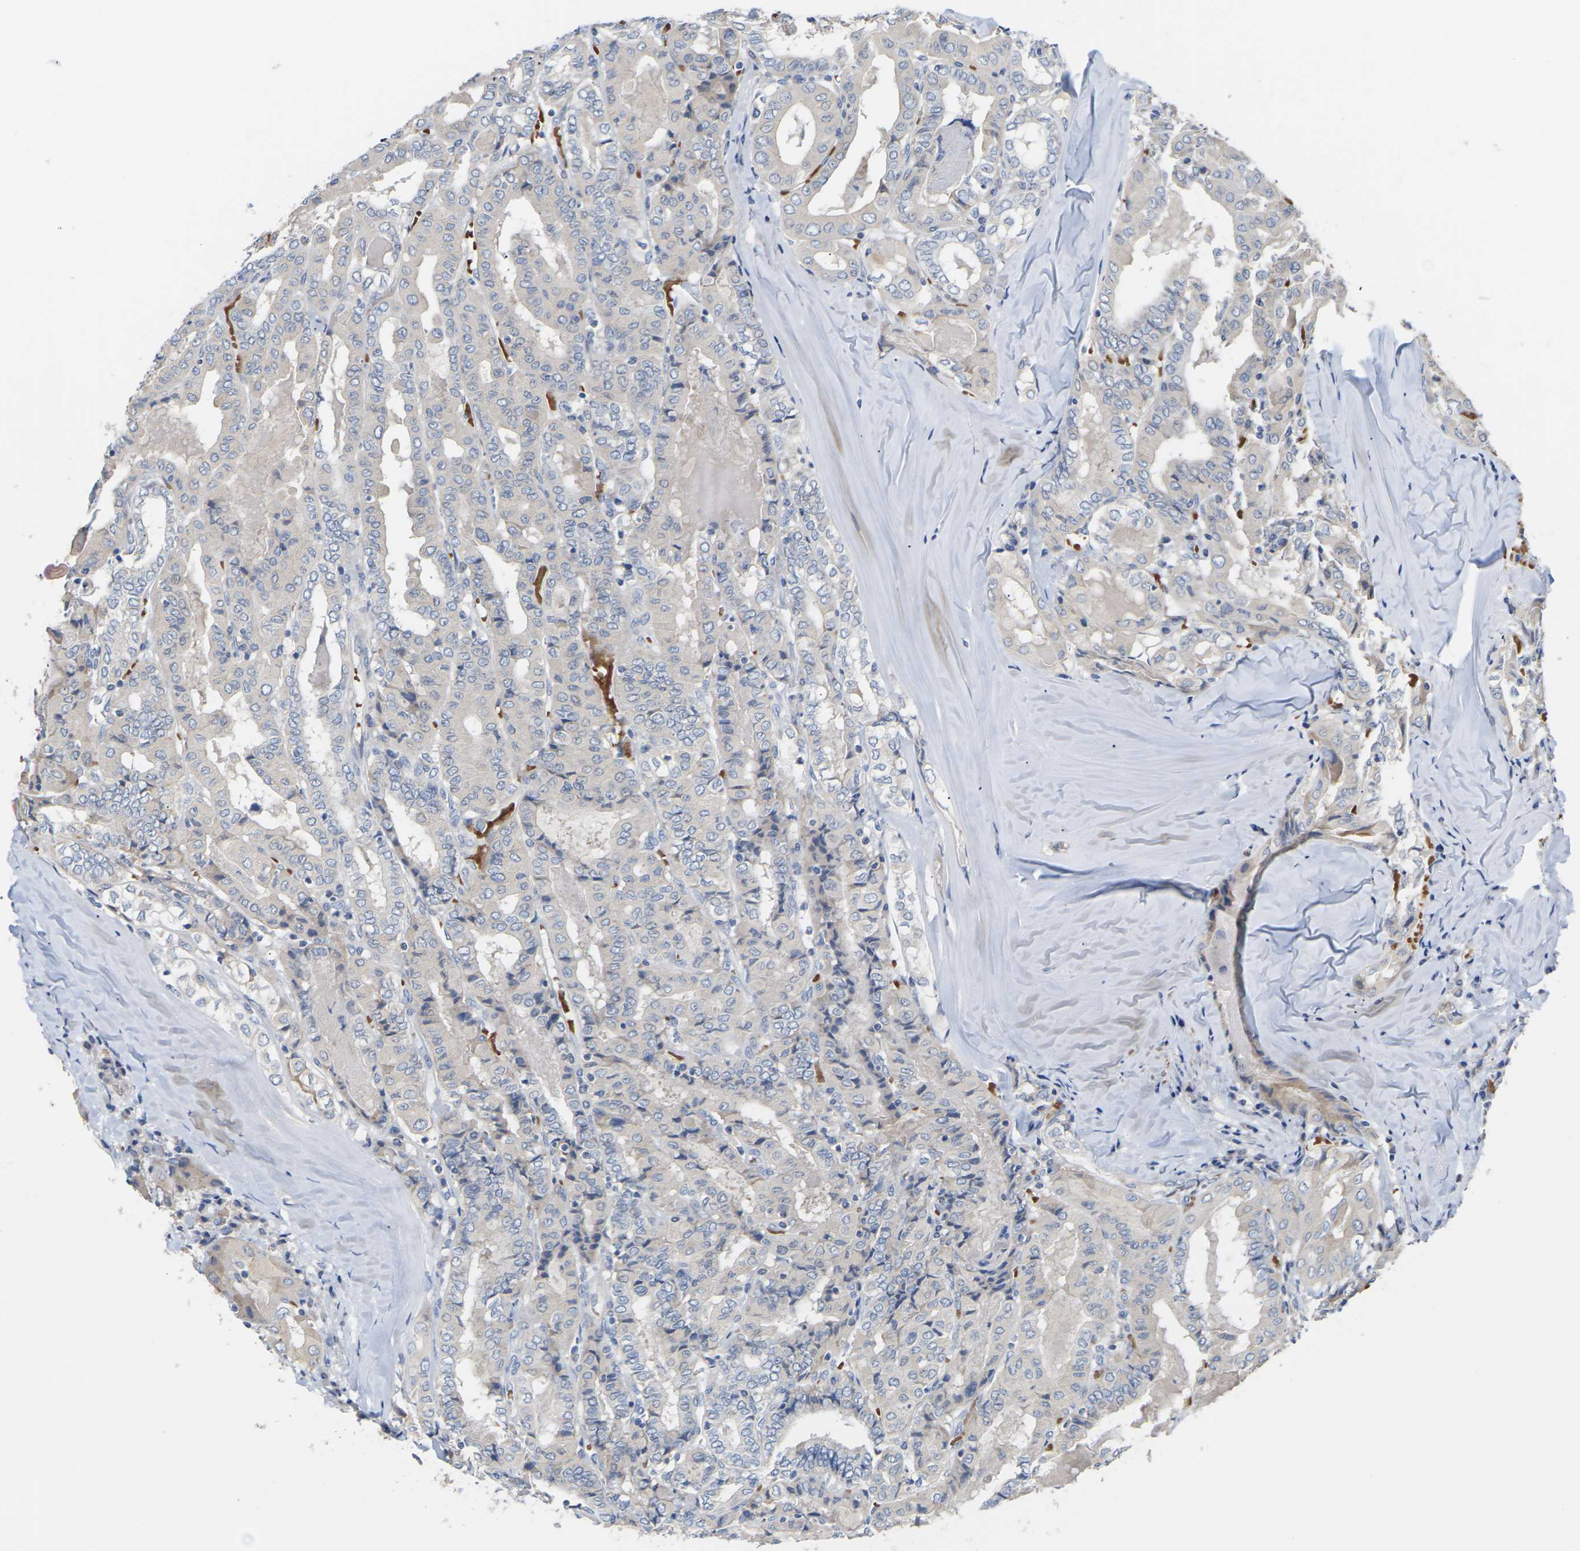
{"staining": {"intensity": "weak", "quantity": ">75%", "location": "cytoplasmic/membranous"}, "tissue": "thyroid cancer", "cell_type": "Tumor cells", "image_type": "cancer", "snomed": [{"axis": "morphology", "description": "Papillary adenocarcinoma, NOS"}, {"axis": "topography", "description": "Thyroid gland"}], "caption": "Thyroid cancer stained with immunohistochemistry displays weak cytoplasmic/membranous expression in approximately >75% of tumor cells. Nuclei are stained in blue.", "gene": "TMCO4", "patient": {"sex": "female", "age": 42}}